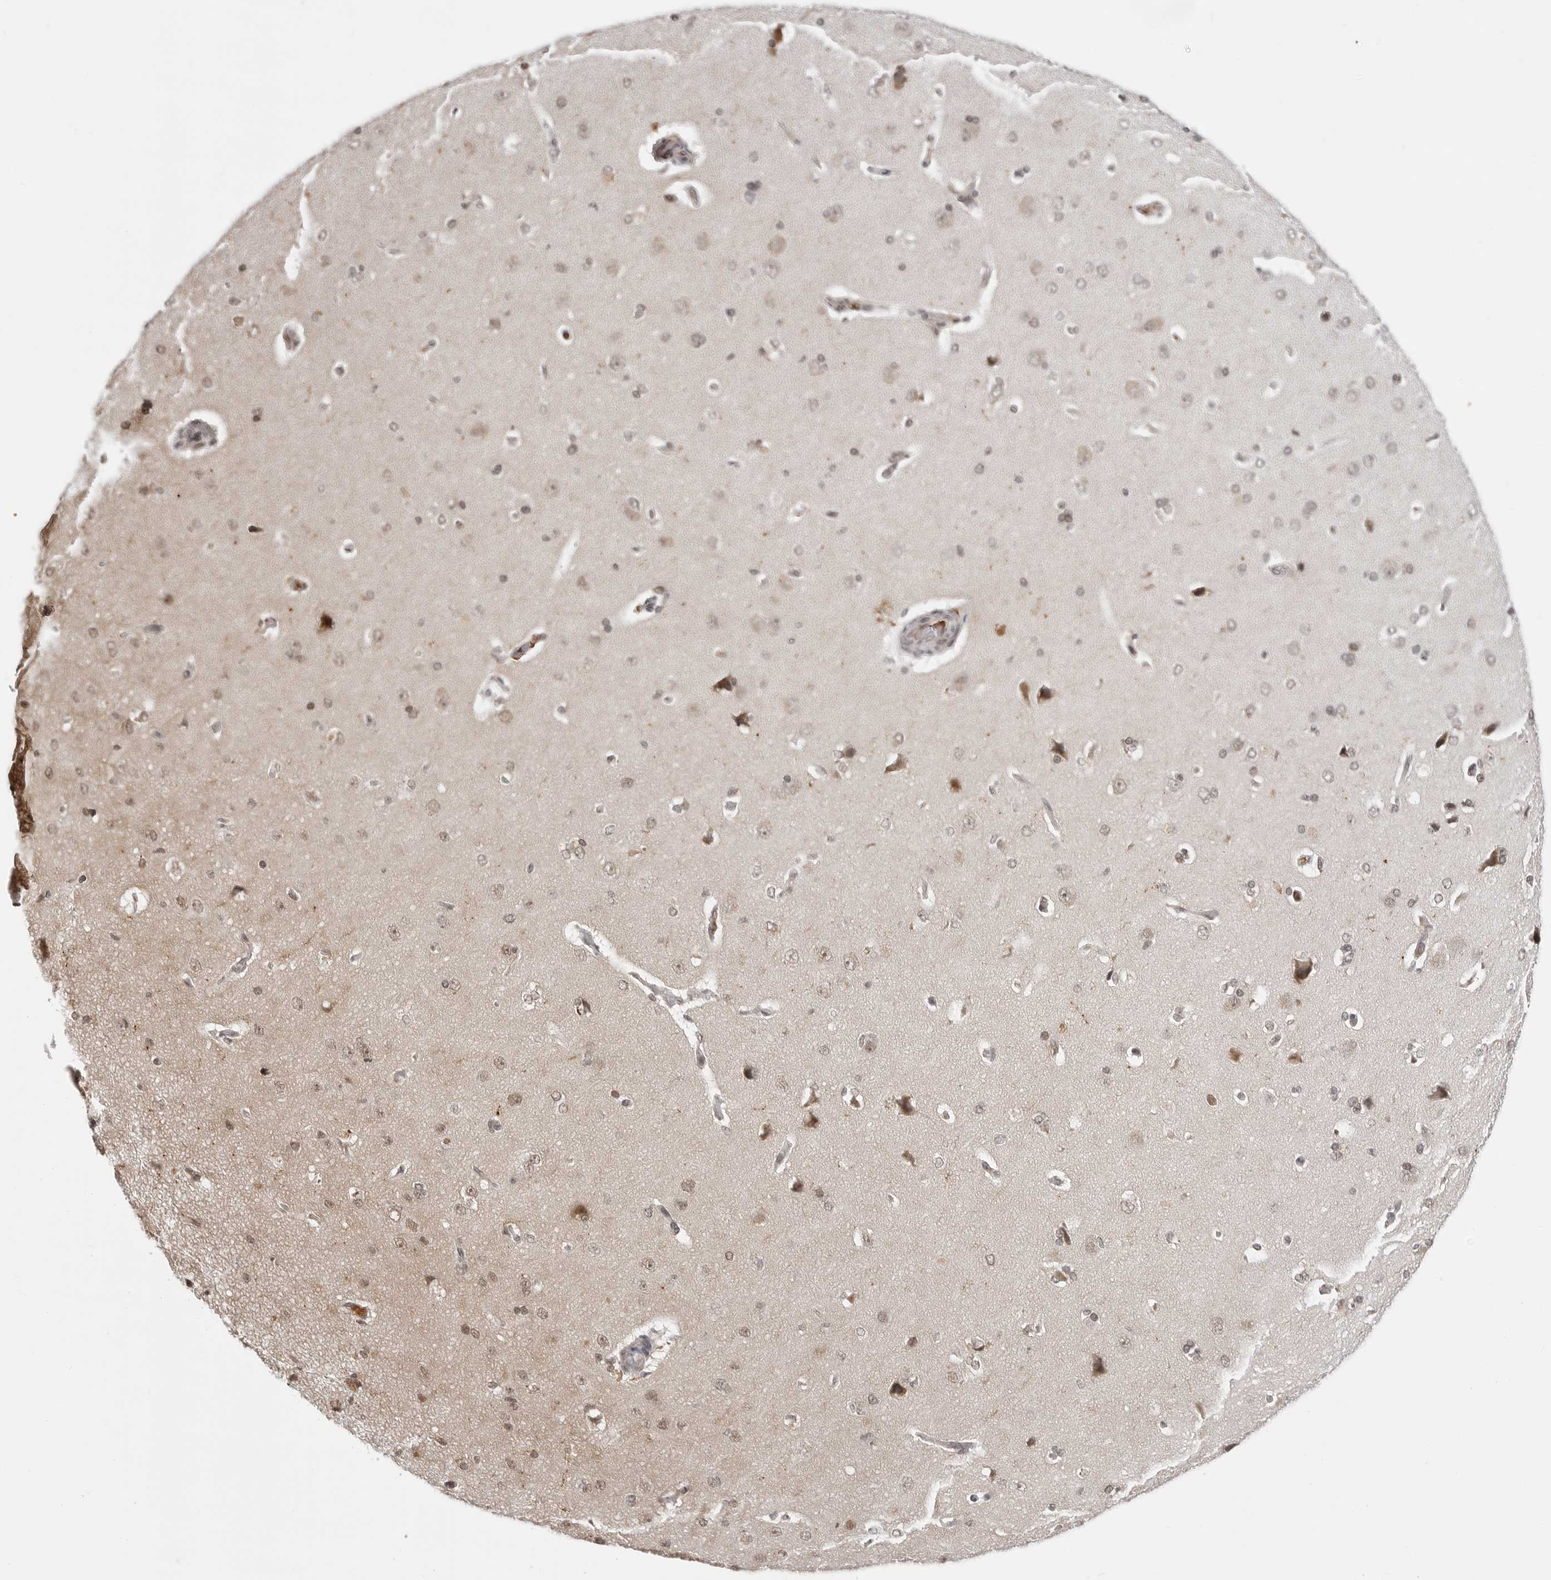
{"staining": {"intensity": "weak", "quantity": ">75%", "location": "nuclear"}, "tissue": "cerebral cortex", "cell_type": "Endothelial cells", "image_type": "normal", "snomed": [{"axis": "morphology", "description": "Normal tissue, NOS"}, {"axis": "topography", "description": "Cerebral cortex"}], "caption": "Weak nuclear positivity is identified in about >75% of endothelial cells in unremarkable cerebral cortex. The staining was performed using DAB, with brown indicating positive protein expression. Nuclei are stained blue with hematoxylin.", "gene": "PHF3", "patient": {"sex": "male", "age": 62}}